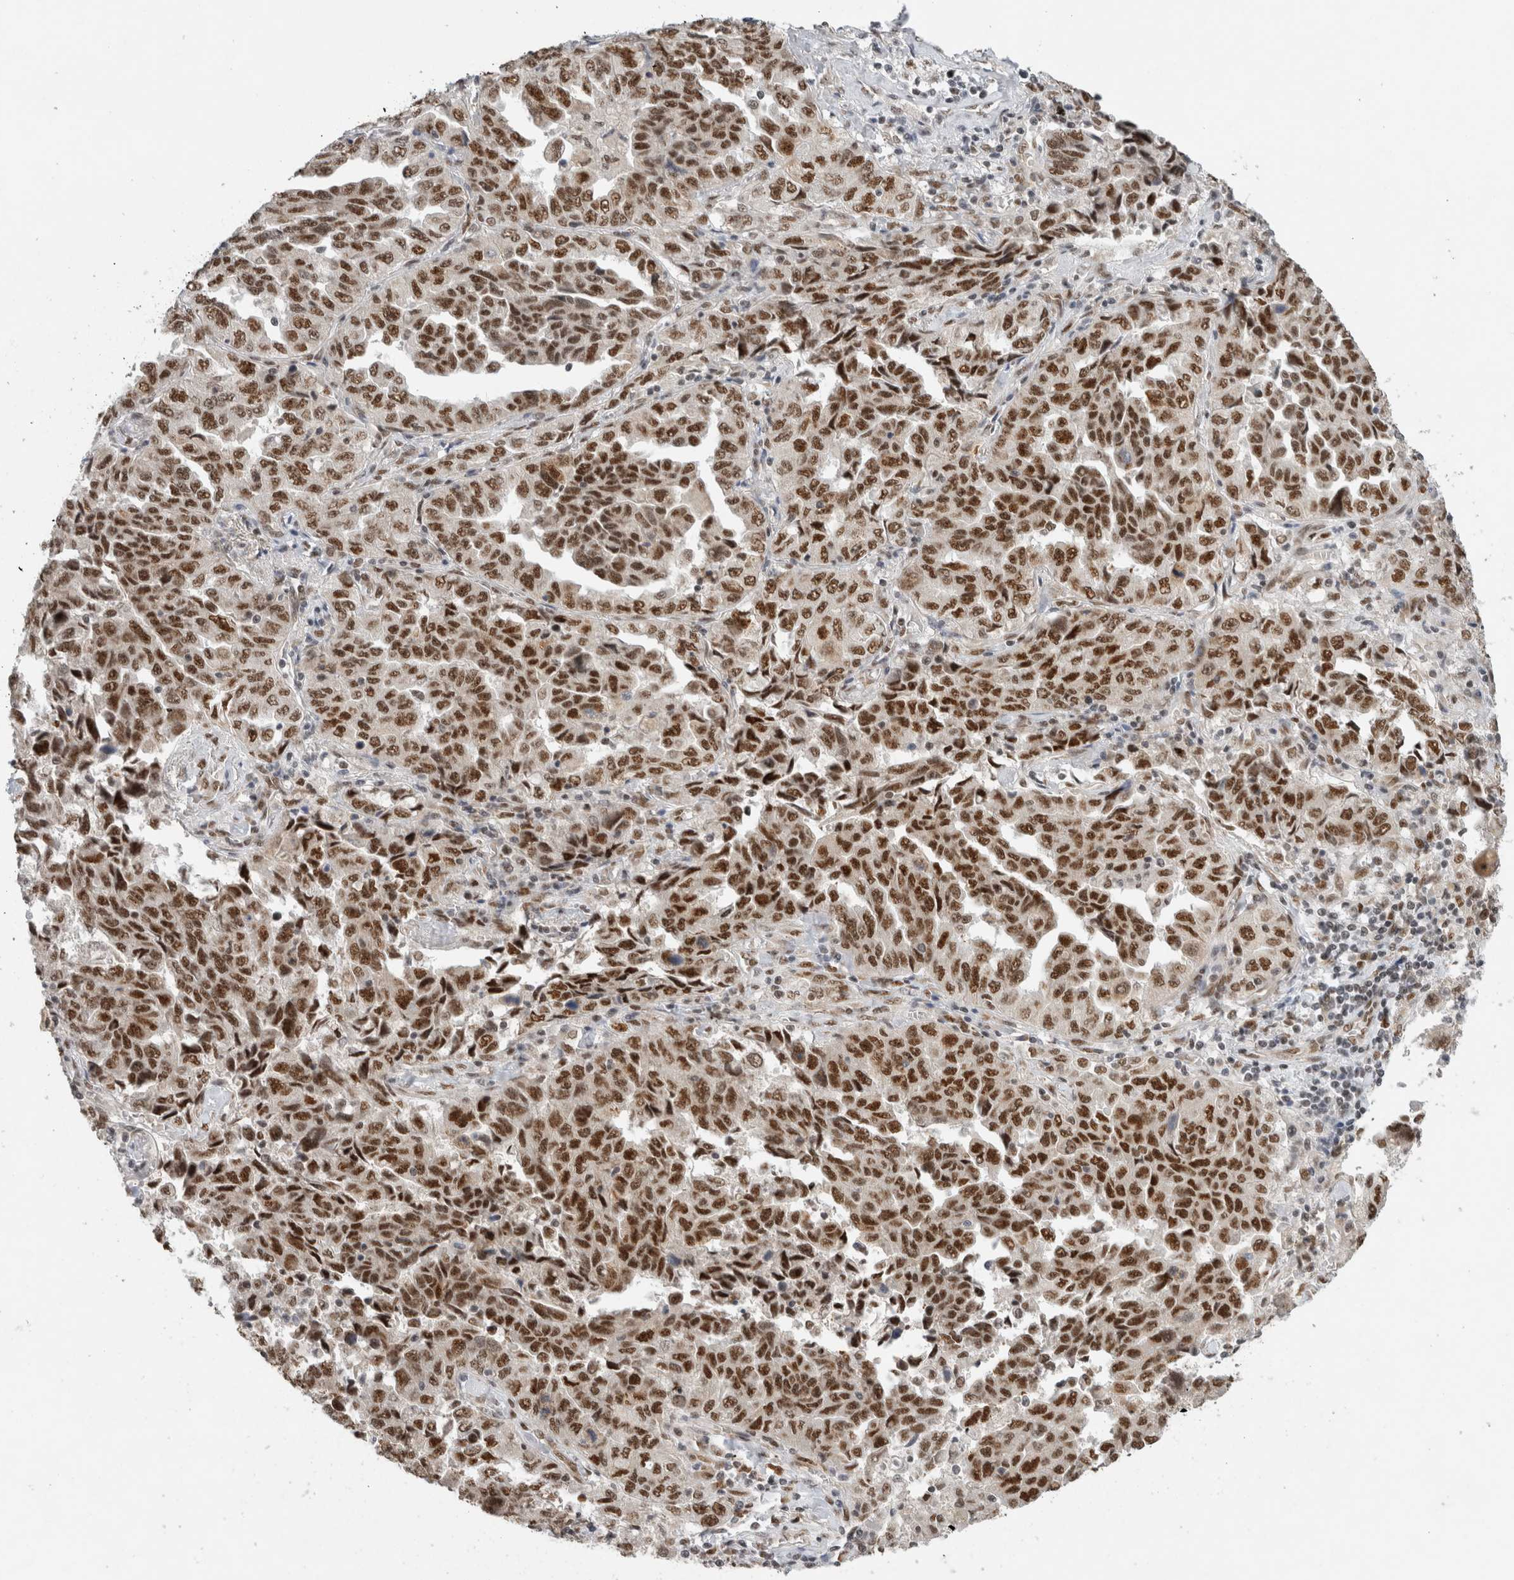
{"staining": {"intensity": "strong", "quantity": "25%-75%", "location": "nuclear"}, "tissue": "lung cancer", "cell_type": "Tumor cells", "image_type": "cancer", "snomed": [{"axis": "morphology", "description": "Adenocarcinoma, NOS"}, {"axis": "topography", "description": "Lung"}], "caption": "Lung cancer (adenocarcinoma) tissue reveals strong nuclear staining in approximately 25%-75% of tumor cells, visualized by immunohistochemistry. The staining was performed using DAB to visualize the protein expression in brown, while the nuclei were stained in blue with hematoxylin (Magnification: 20x).", "gene": "DDX42", "patient": {"sex": "female", "age": 51}}